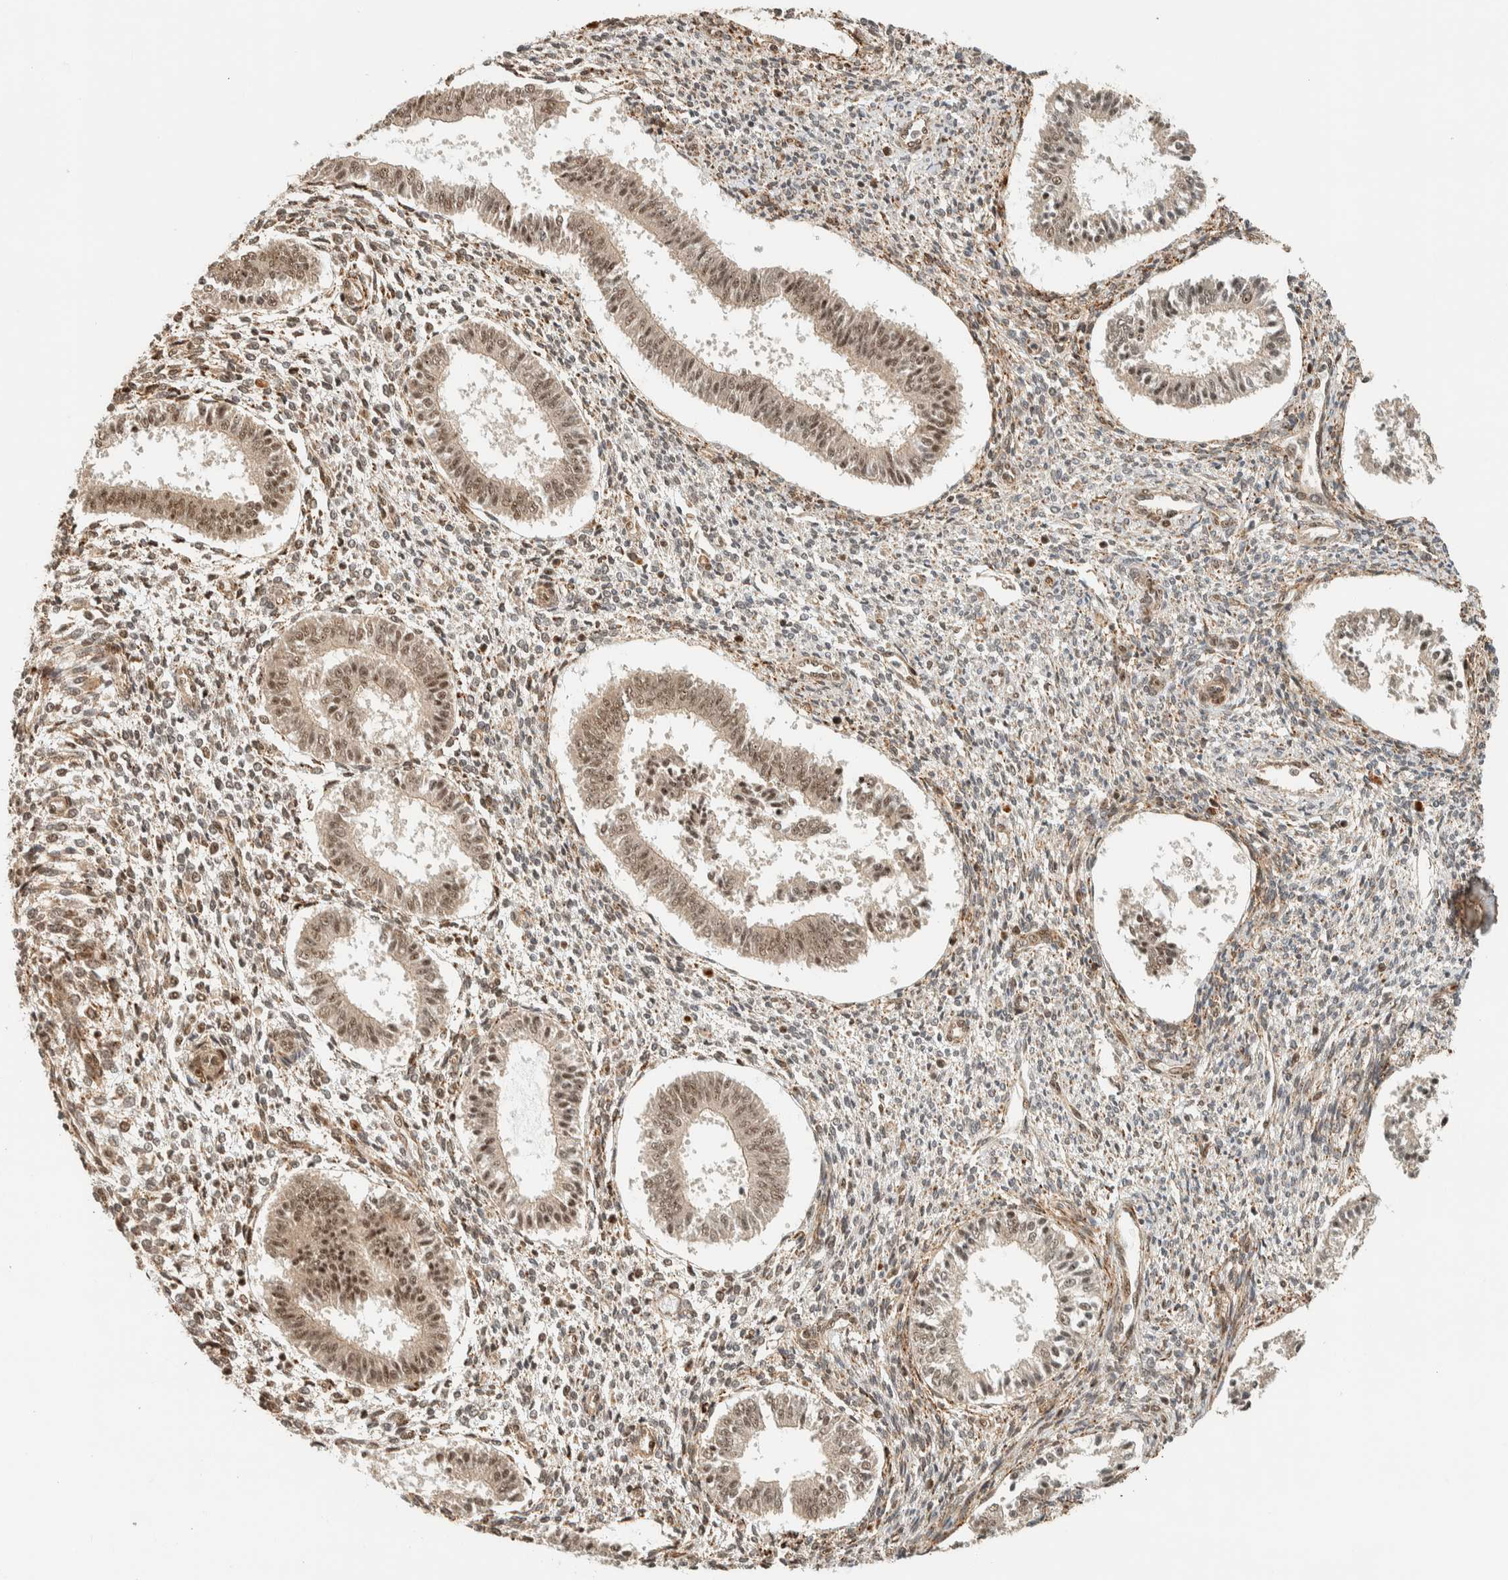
{"staining": {"intensity": "weak", "quantity": "25%-75%", "location": "nuclear"}, "tissue": "endometrium", "cell_type": "Cells in endometrial stroma", "image_type": "normal", "snomed": [{"axis": "morphology", "description": "Normal tissue, NOS"}, {"axis": "topography", "description": "Endometrium"}], "caption": "This micrograph displays IHC staining of benign human endometrium, with low weak nuclear expression in approximately 25%-75% of cells in endometrial stroma.", "gene": "SIK1", "patient": {"sex": "female", "age": 35}}